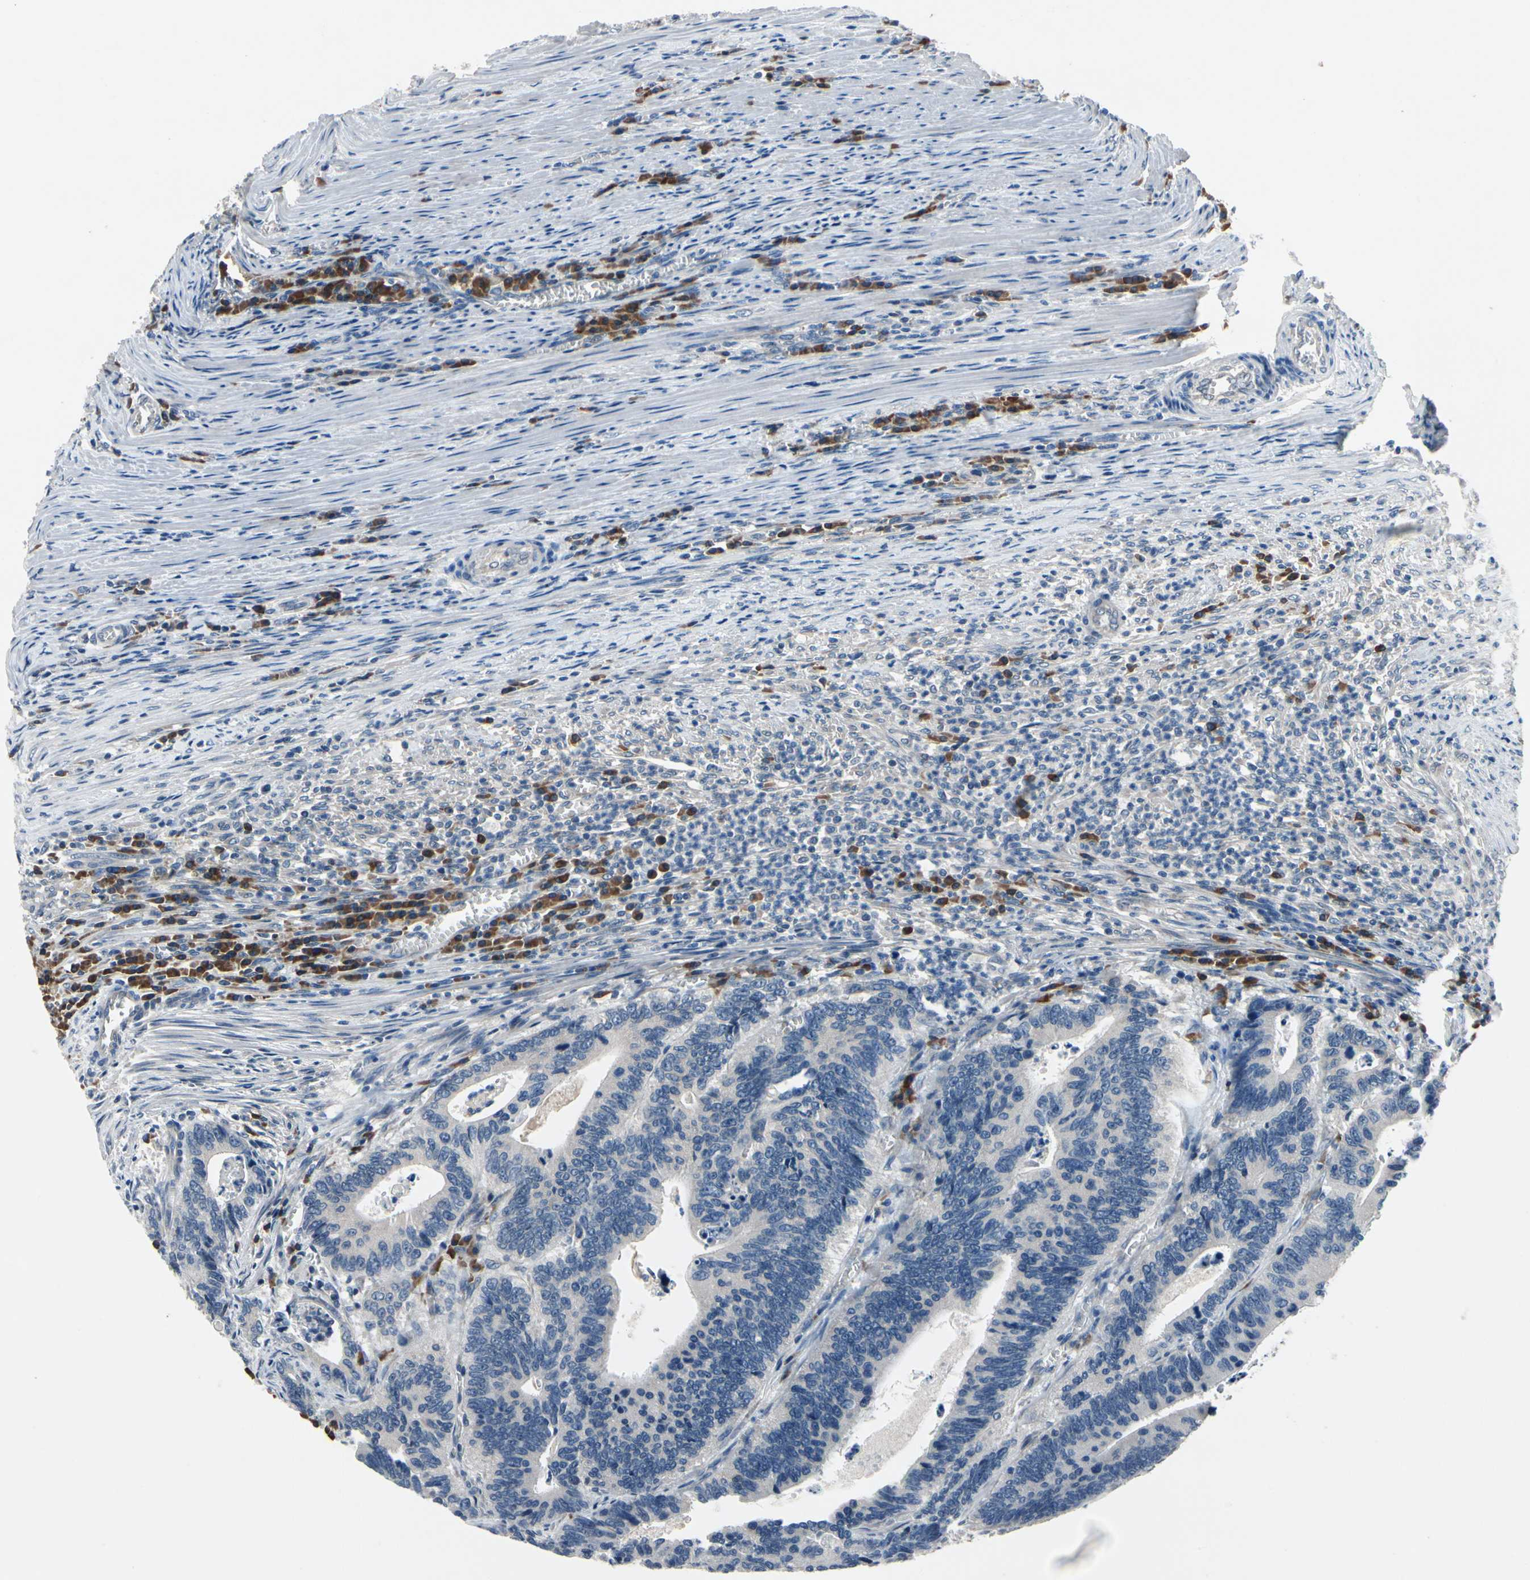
{"staining": {"intensity": "negative", "quantity": "none", "location": "none"}, "tissue": "colorectal cancer", "cell_type": "Tumor cells", "image_type": "cancer", "snomed": [{"axis": "morphology", "description": "Adenocarcinoma, NOS"}, {"axis": "topography", "description": "Colon"}], "caption": "This is an immunohistochemistry (IHC) micrograph of colorectal cancer. There is no positivity in tumor cells.", "gene": "SELENOK", "patient": {"sex": "male", "age": 72}}